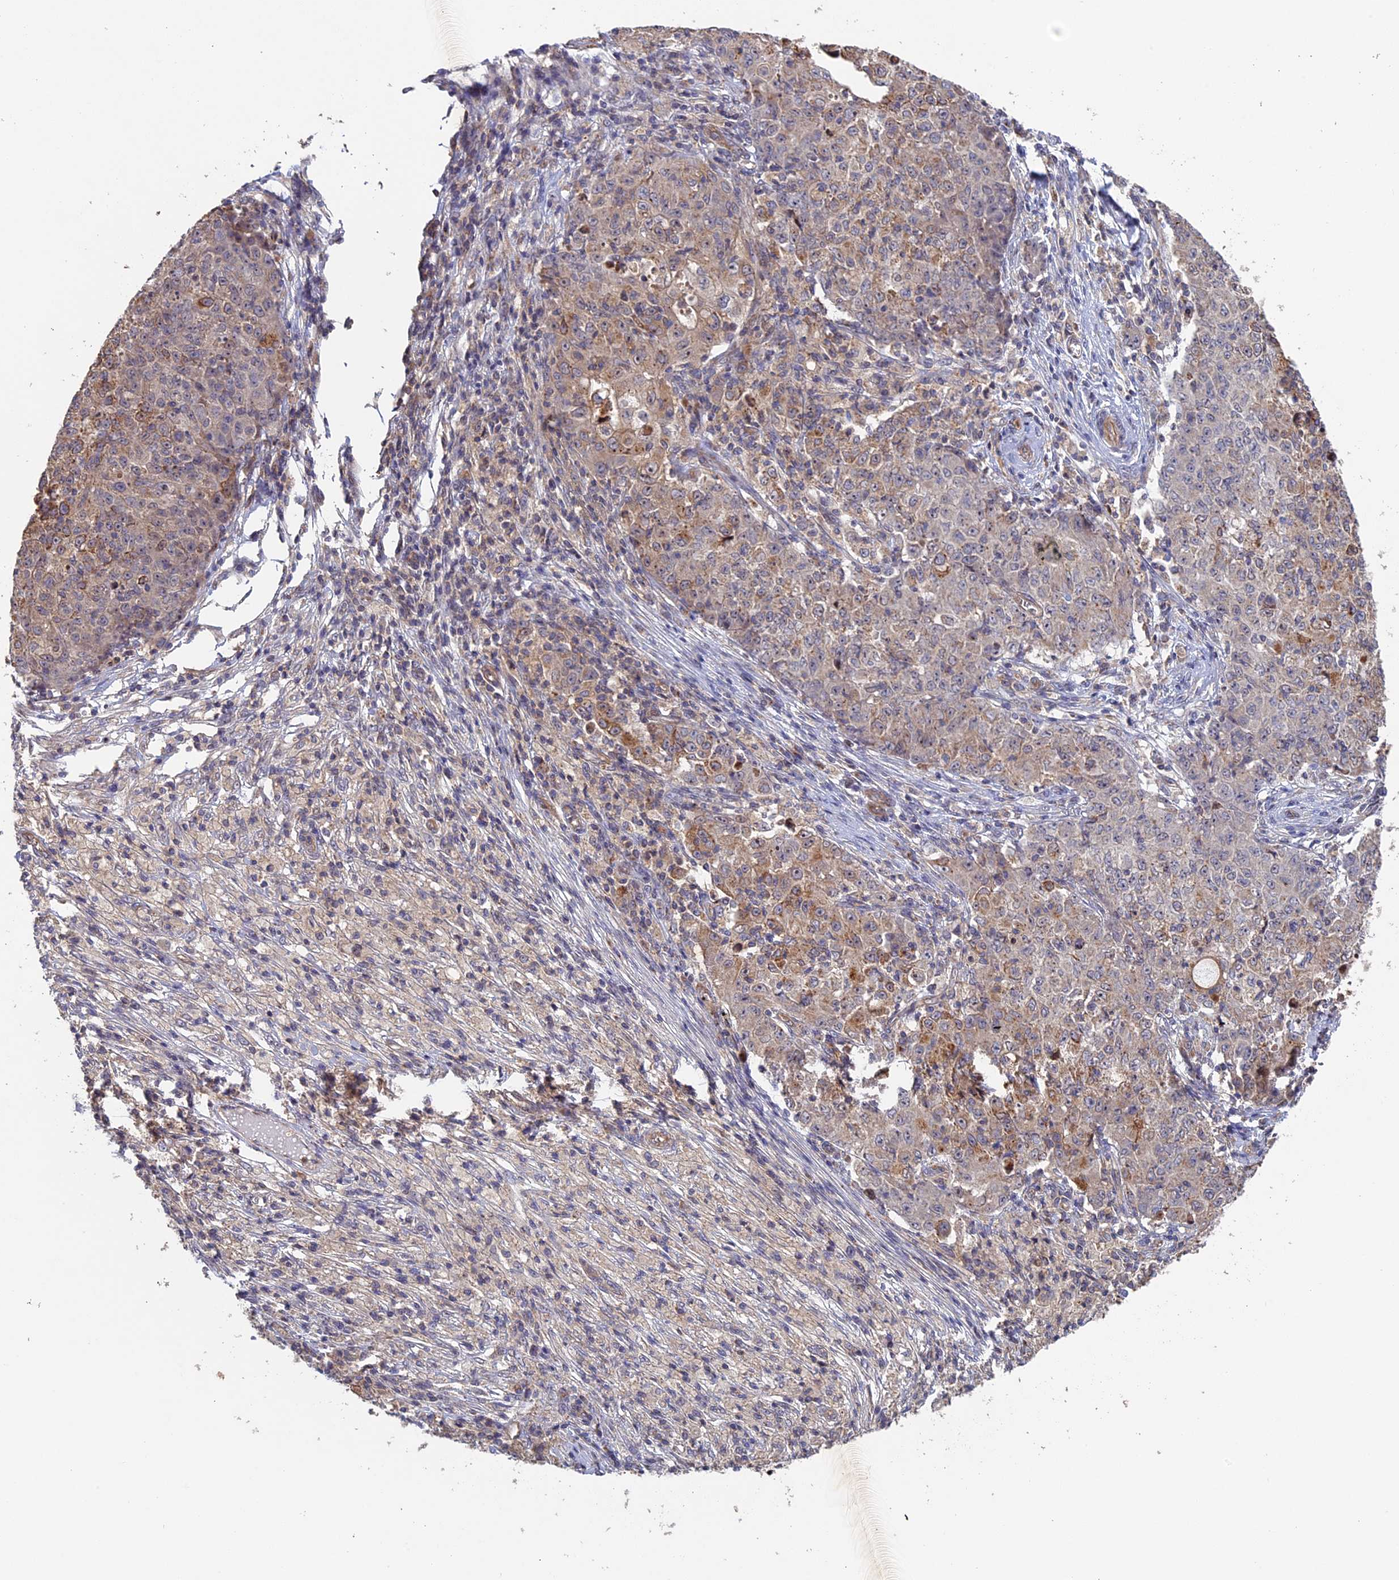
{"staining": {"intensity": "moderate", "quantity": "25%-75%", "location": "cytoplasmic/membranous"}, "tissue": "ovarian cancer", "cell_type": "Tumor cells", "image_type": "cancer", "snomed": [{"axis": "morphology", "description": "Carcinoma, endometroid"}, {"axis": "topography", "description": "Ovary"}], "caption": "A high-resolution micrograph shows IHC staining of ovarian cancer, which exhibits moderate cytoplasmic/membranous positivity in approximately 25%-75% of tumor cells.", "gene": "FERMT1", "patient": {"sex": "female", "age": 42}}